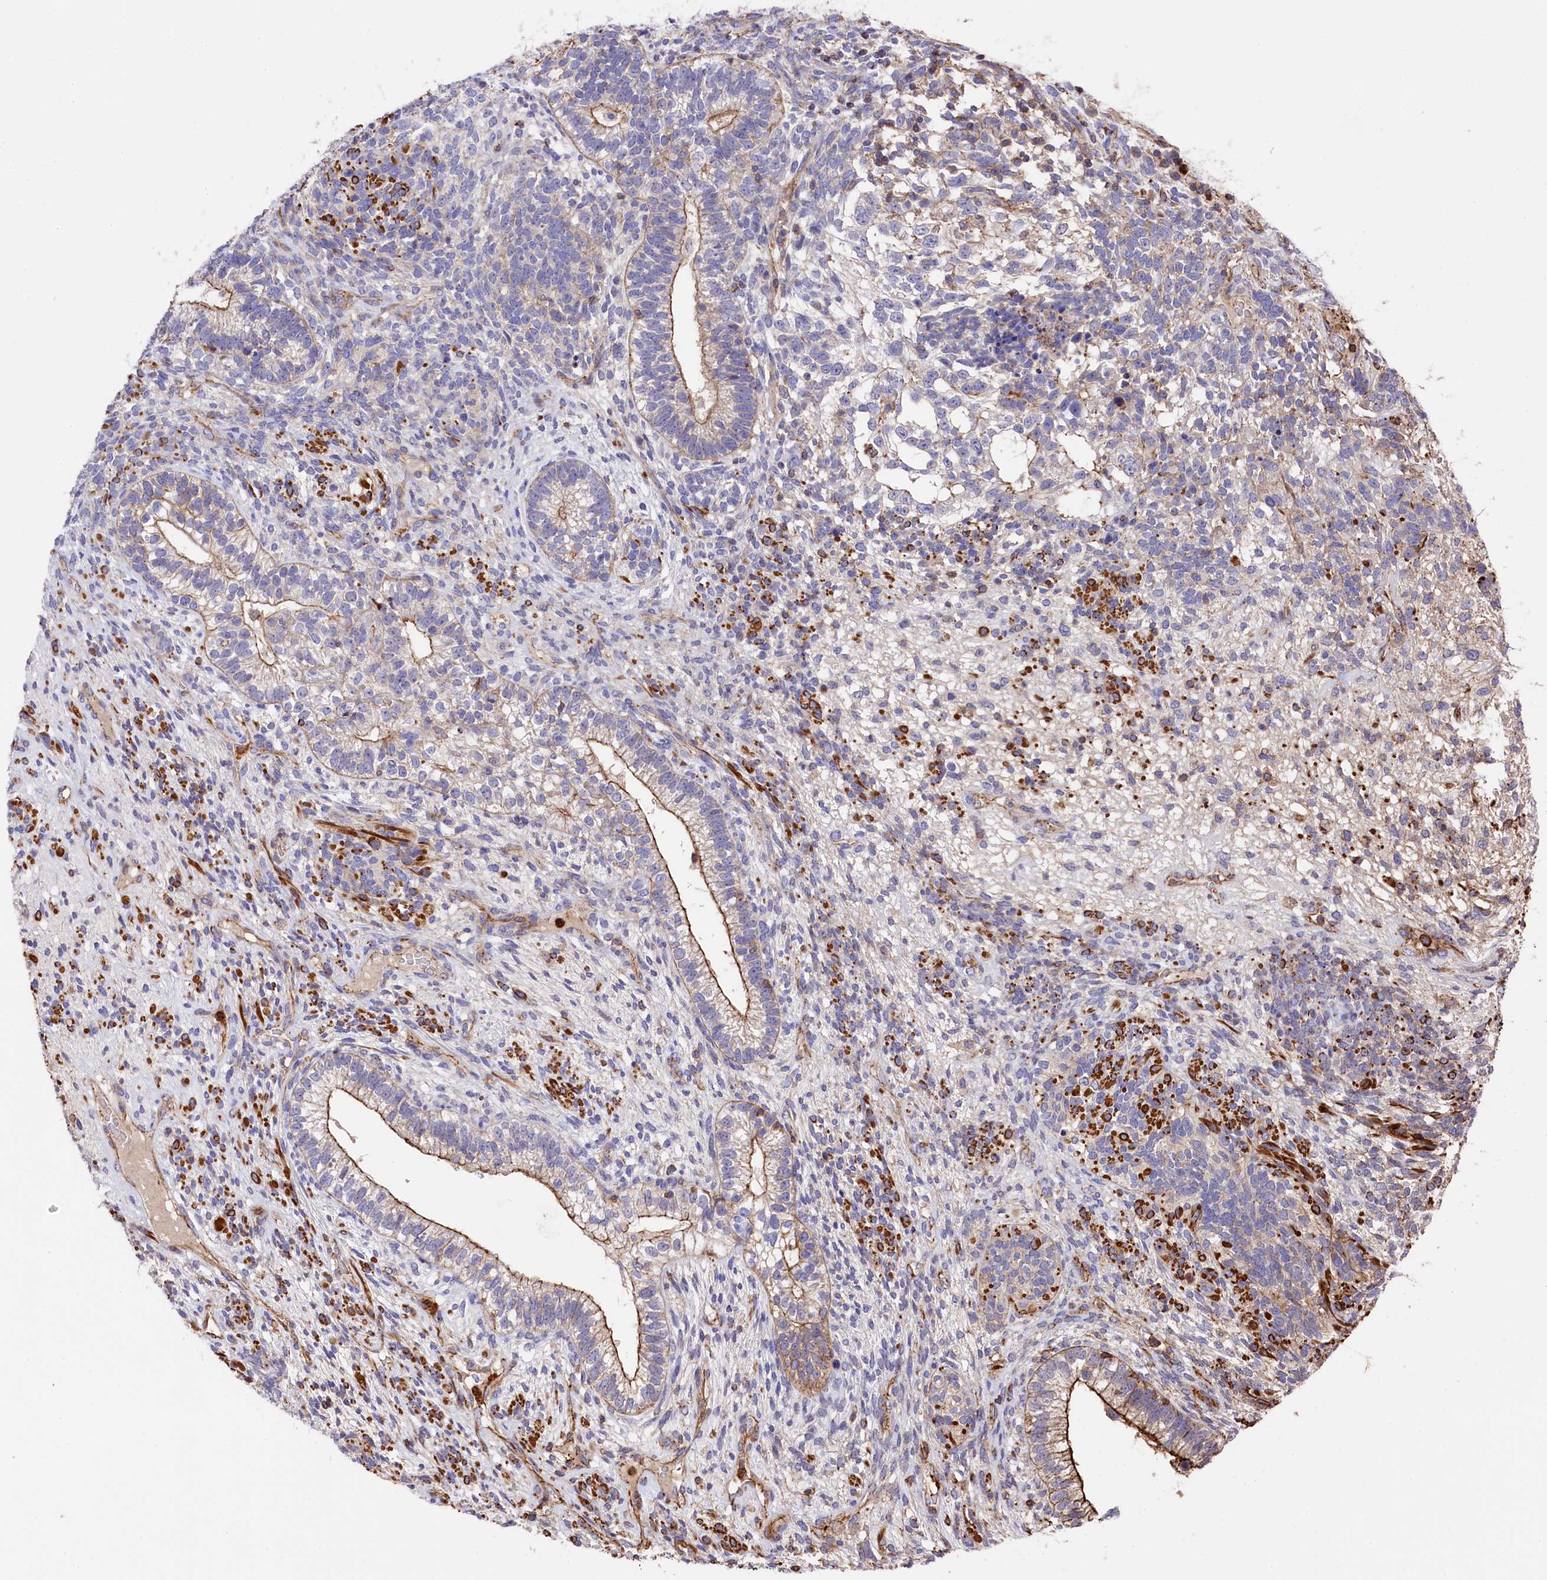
{"staining": {"intensity": "moderate", "quantity": "25%-75%", "location": "cytoplasmic/membranous"}, "tissue": "testis cancer", "cell_type": "Tumor cells", "image_type": "cancer", "snomed": [{"axis": "morphology", "description": "Seminoma, NOS"}, {"axis": "morphology", "description": "Carcinoma, Embryonal, NOS"}, {"axis": "topography", "description": "Testis"}], "caption": "Protein expression analysis of testis embryonal carcinoma reveals moderate cytoplasmic/membranous positivity in approximately 25%-75% of tumor cells. Nuclei are stained in blue.", "gene": "RAPSN", "patient": {"sex": "male", "age": 28}}